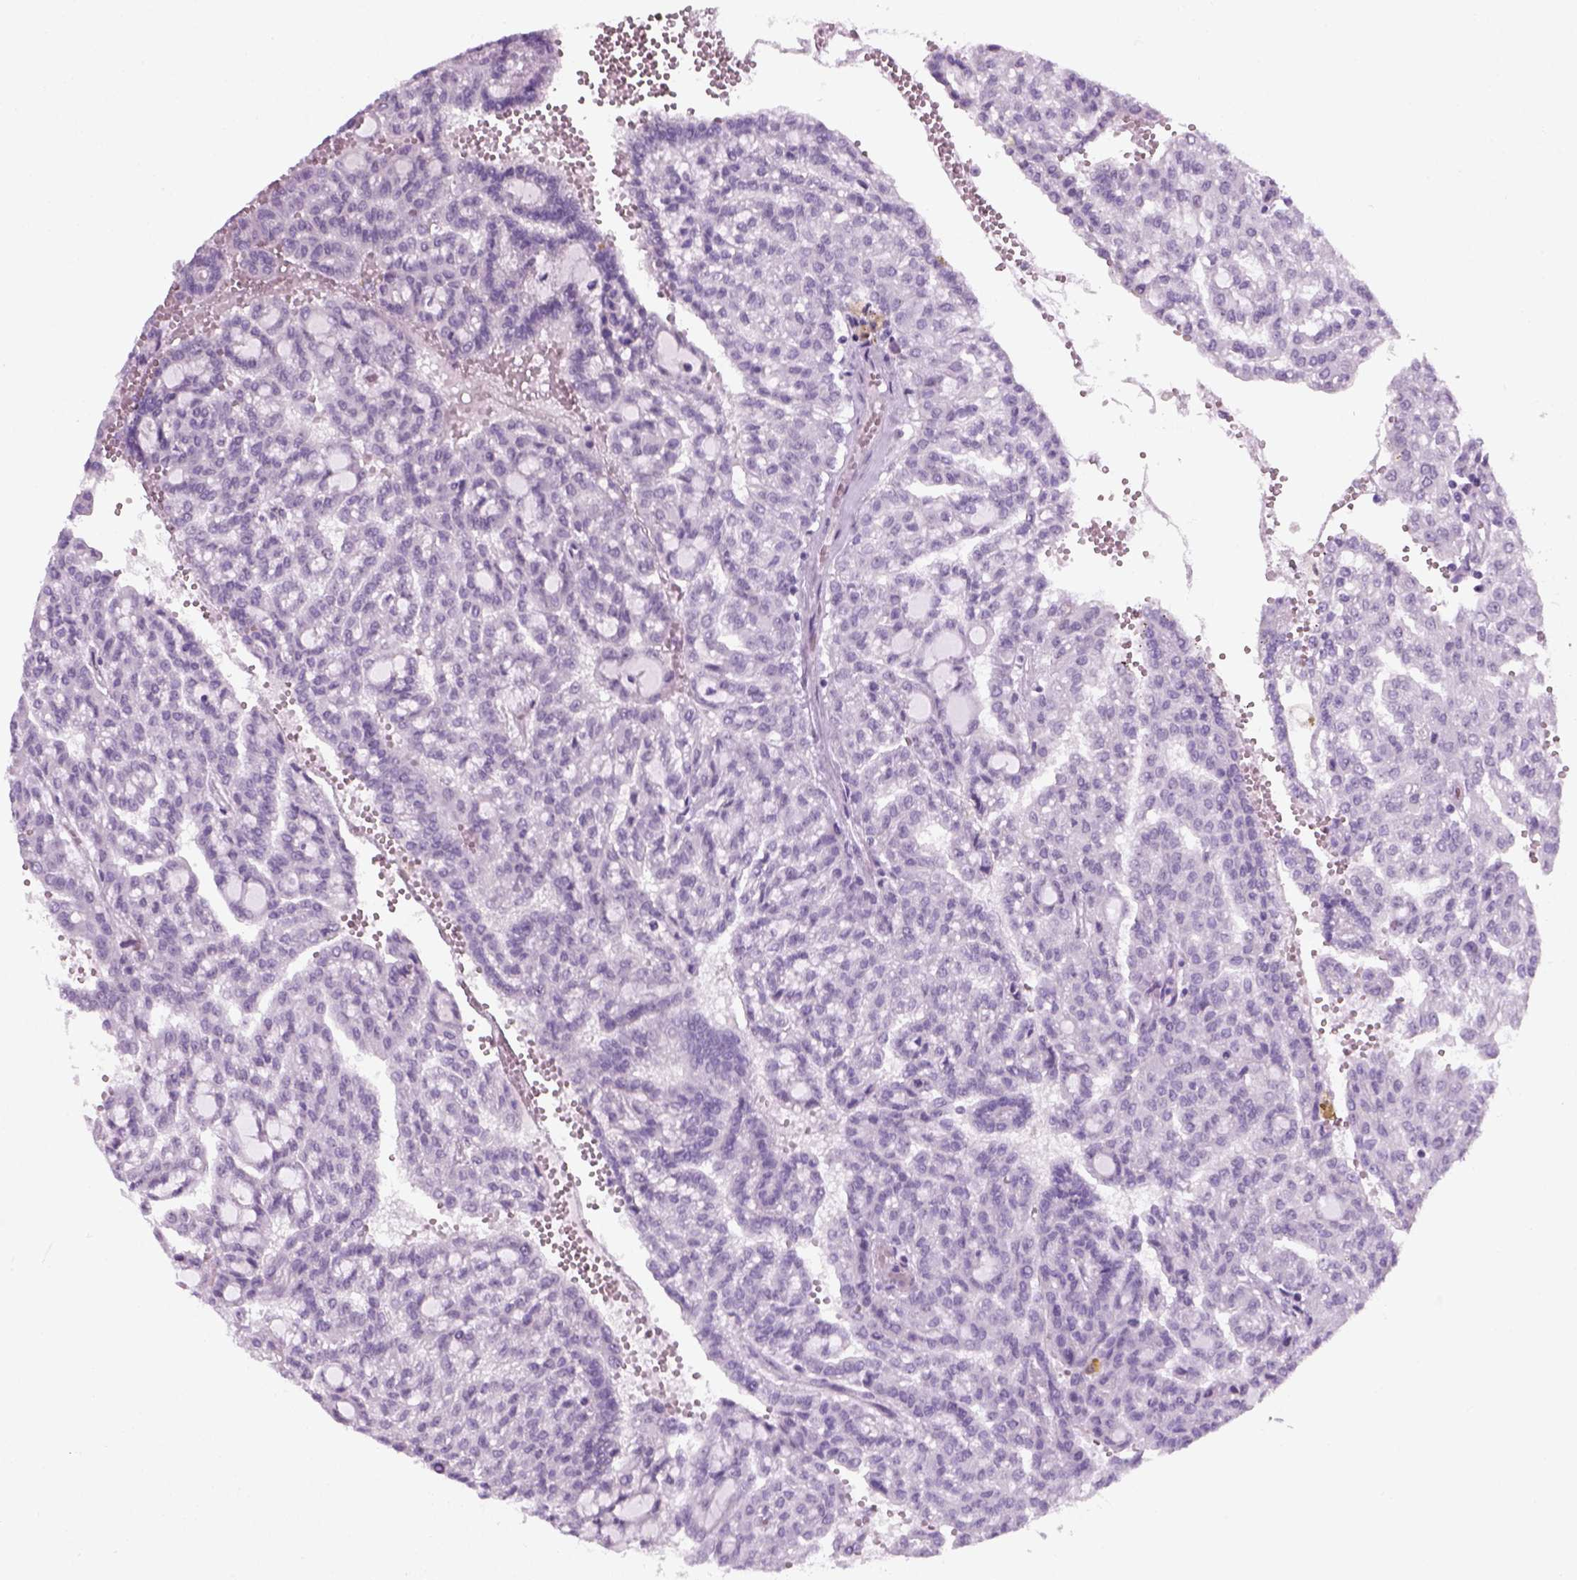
{"staining": {"intensity": "negative", "quantity": "none", "location": "none"}, "tissue": "renal cancer", "cell_type": "Tumor cells", "image_type": "cancer", "snomed": [{"axis": "morphology", "description": "Adenocarcinoma, NOS"}, {"axis": "topography", "description": "Kidney"}], "caption": "A photomicrograph of renal cancer stained for a protein shows no brown staining in tumor cells.", "gene": "ZNF865", "patient": {"sex": "male", "age": 63}}